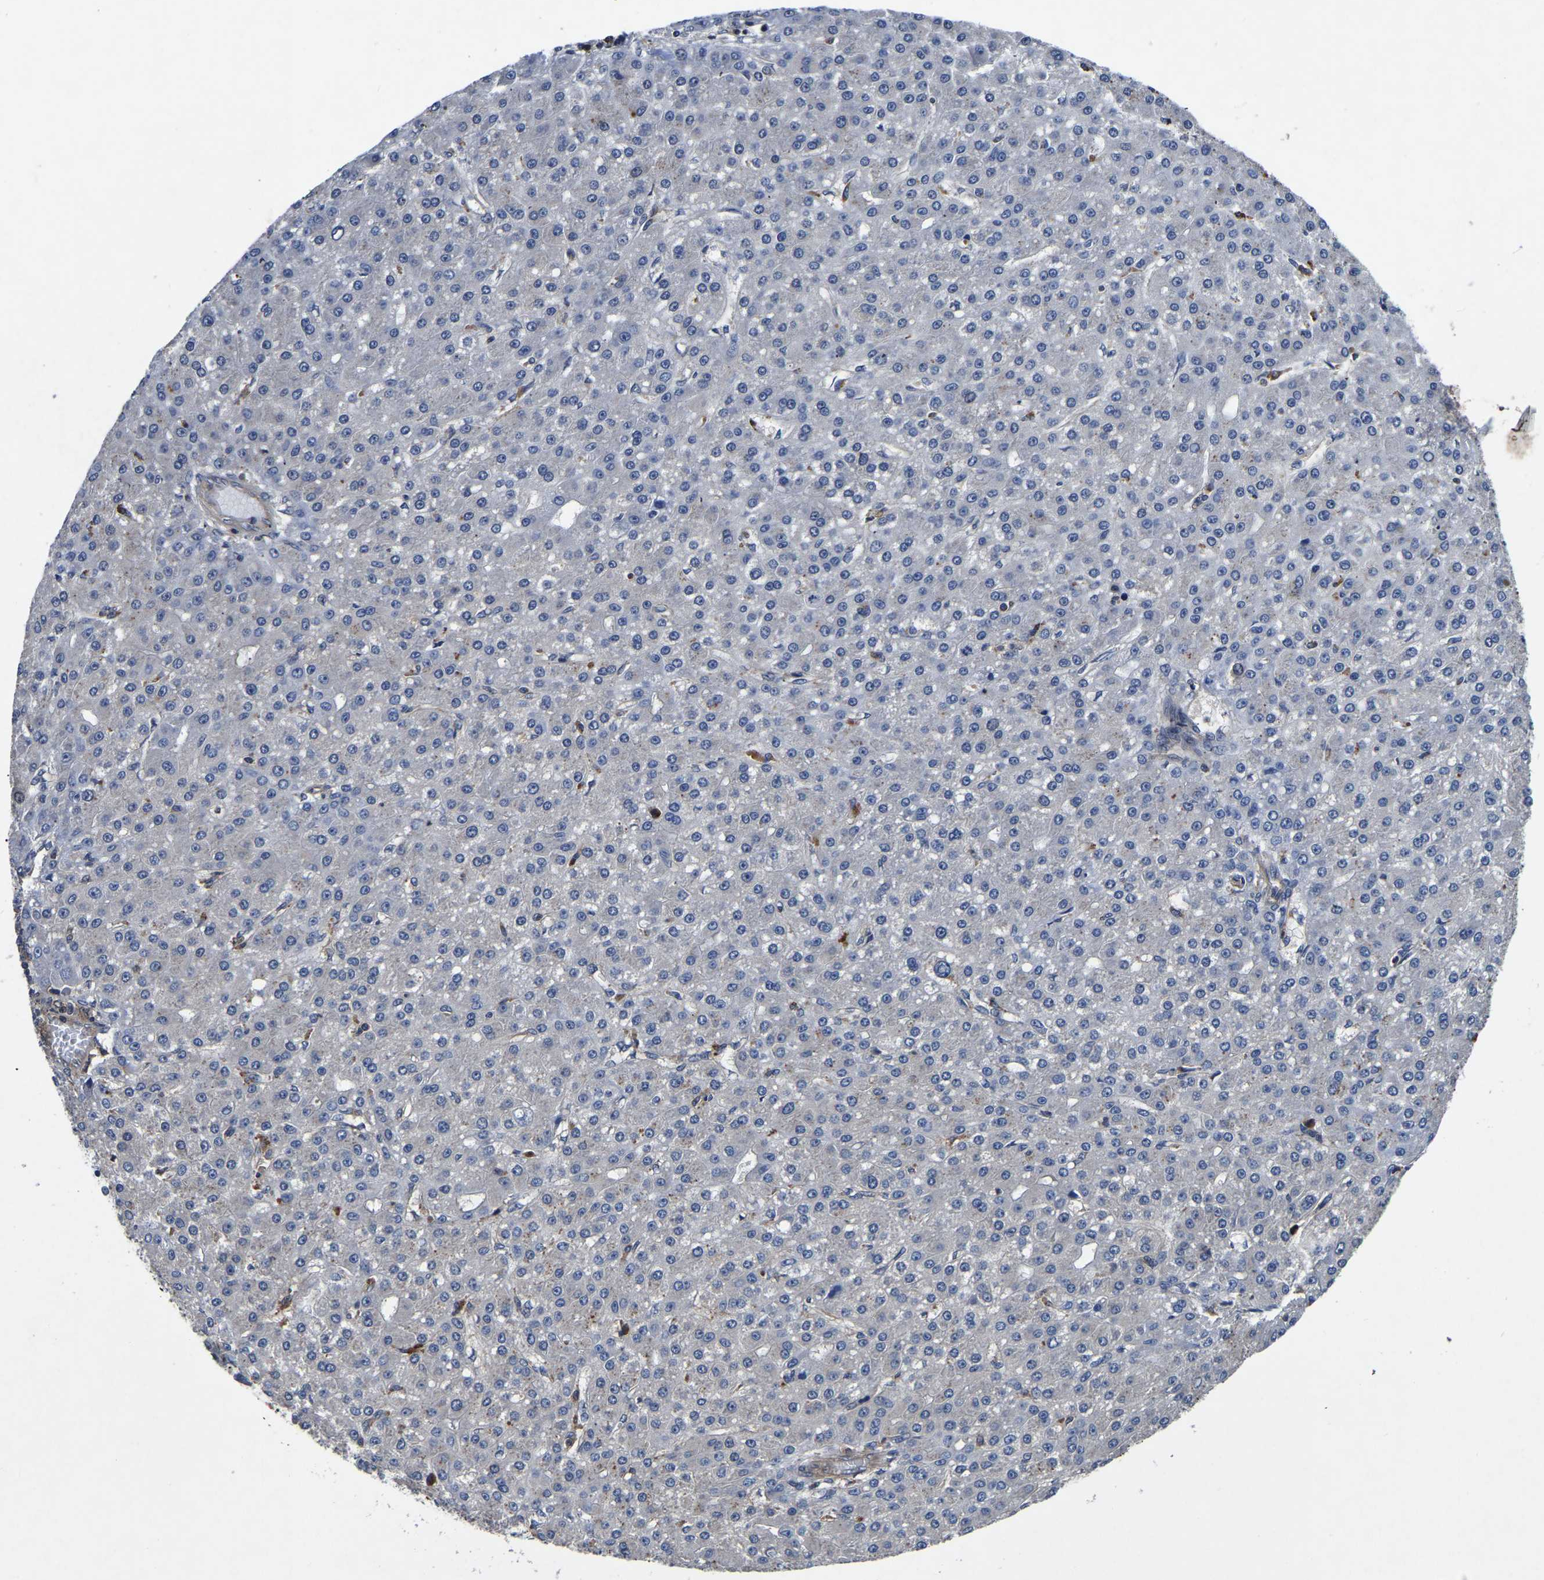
{"staining": {"intensity": "negative", "quantity": "none", "location": "none"}, "tissue": "liver cancer", "cell_type": "Tumor cells", "image_type": "cancer", "snomed": [{"axis": "morphology", "description": "Carcinoma, Hepatocellular, NOS"}, {"axis": "topography", "description": "Liver"}], "caption": "Tumor cells are negative for protein expression in human hepatocellular carcinoma (liver).", "gene": "FGD5", "patient": {"sex": "male", "age": 67}}